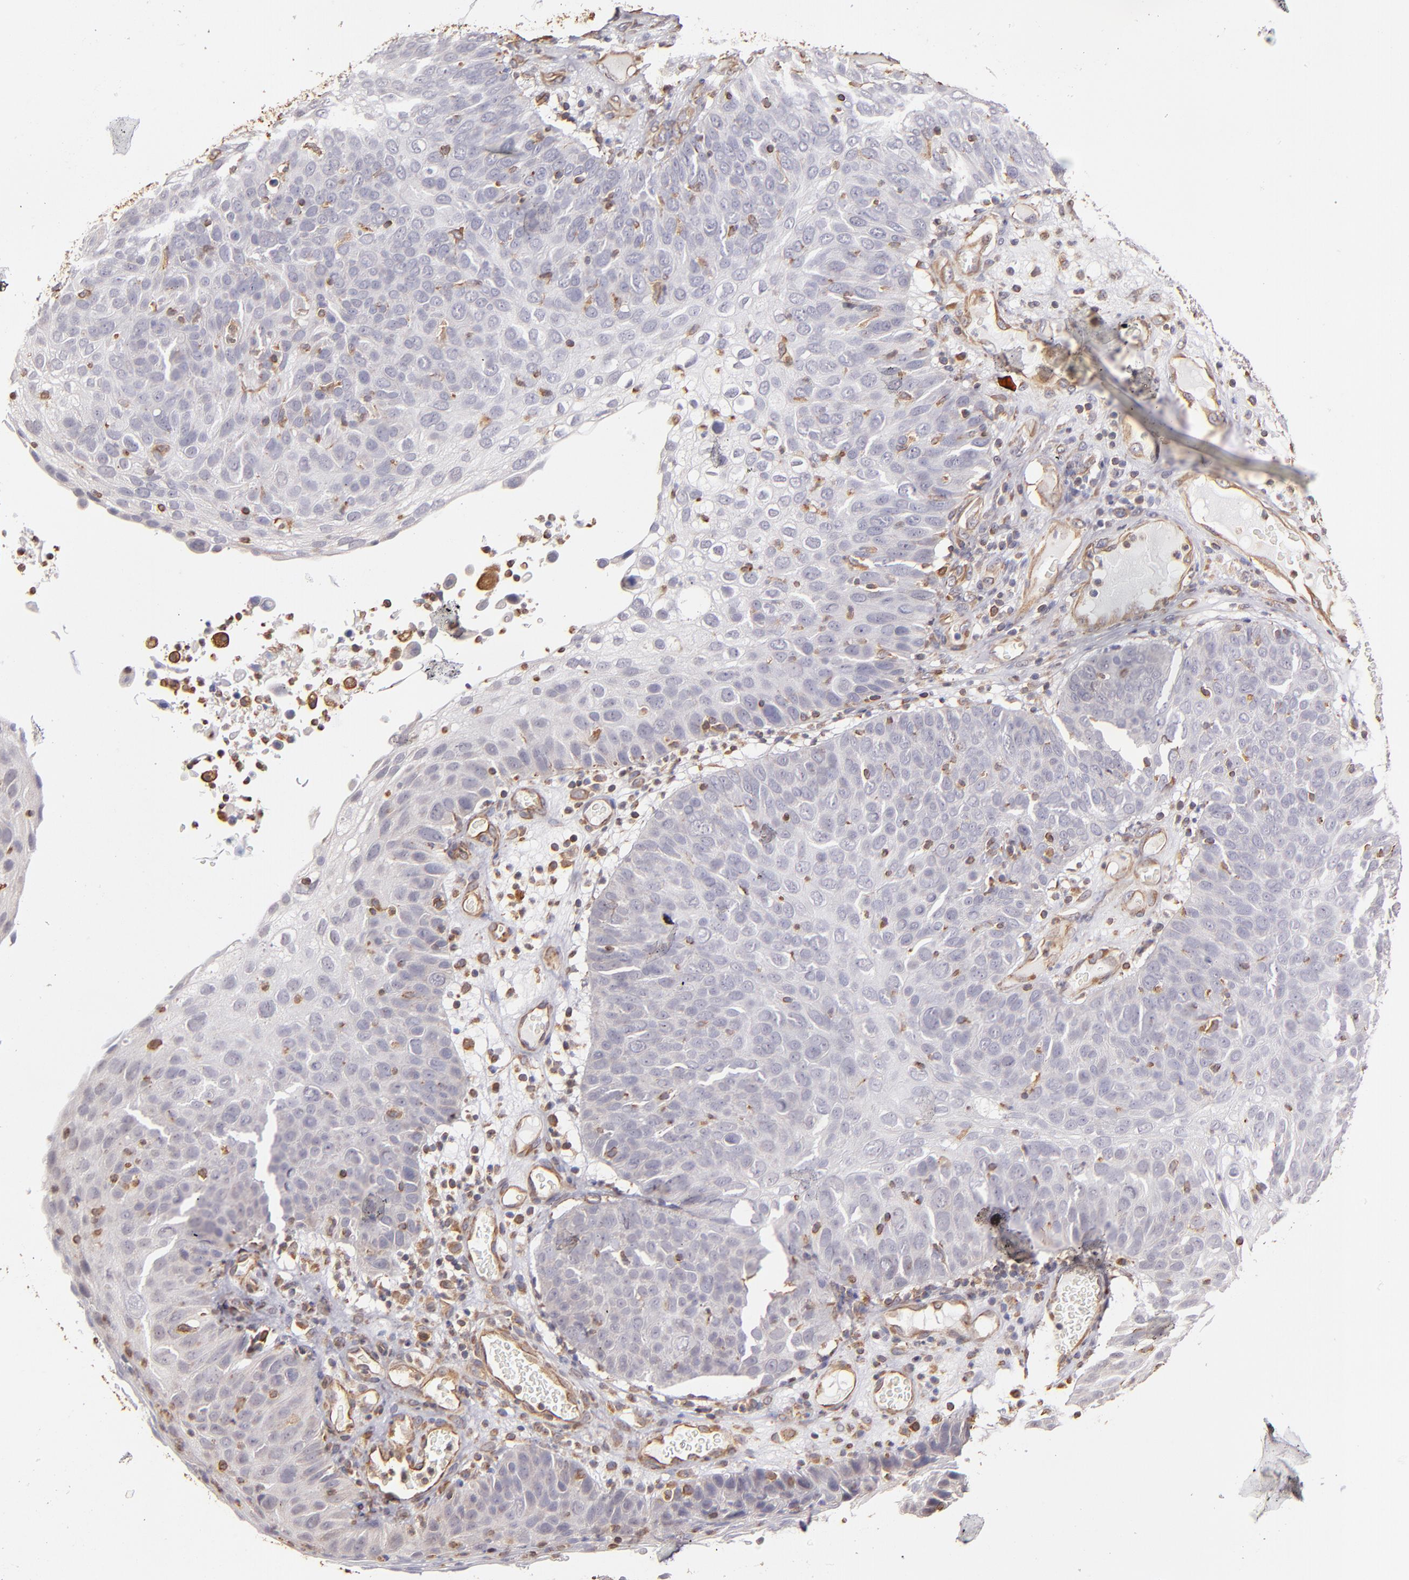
{"staining": {"intensity": "negative", "quantity": "none", "location": "none"}, "tissue": "skin cancer", "cell_type": "Tumor cells", "image_type": "cancer", "snomed": [{"axis": "morphology", "description": "Squamous cell carcinoma, NOS"}, {"axis": "topography", "description": "Skin"}], "caption": "An immunohistochemistry (IHC) image of skin cancer (squamous cell carcinoma) is shown. There is no staining in tumor cells of skin cancer (squamous cell carcinoma).", "gene": "ABCC1", "patient": {"sex": "male", "age": 87}}